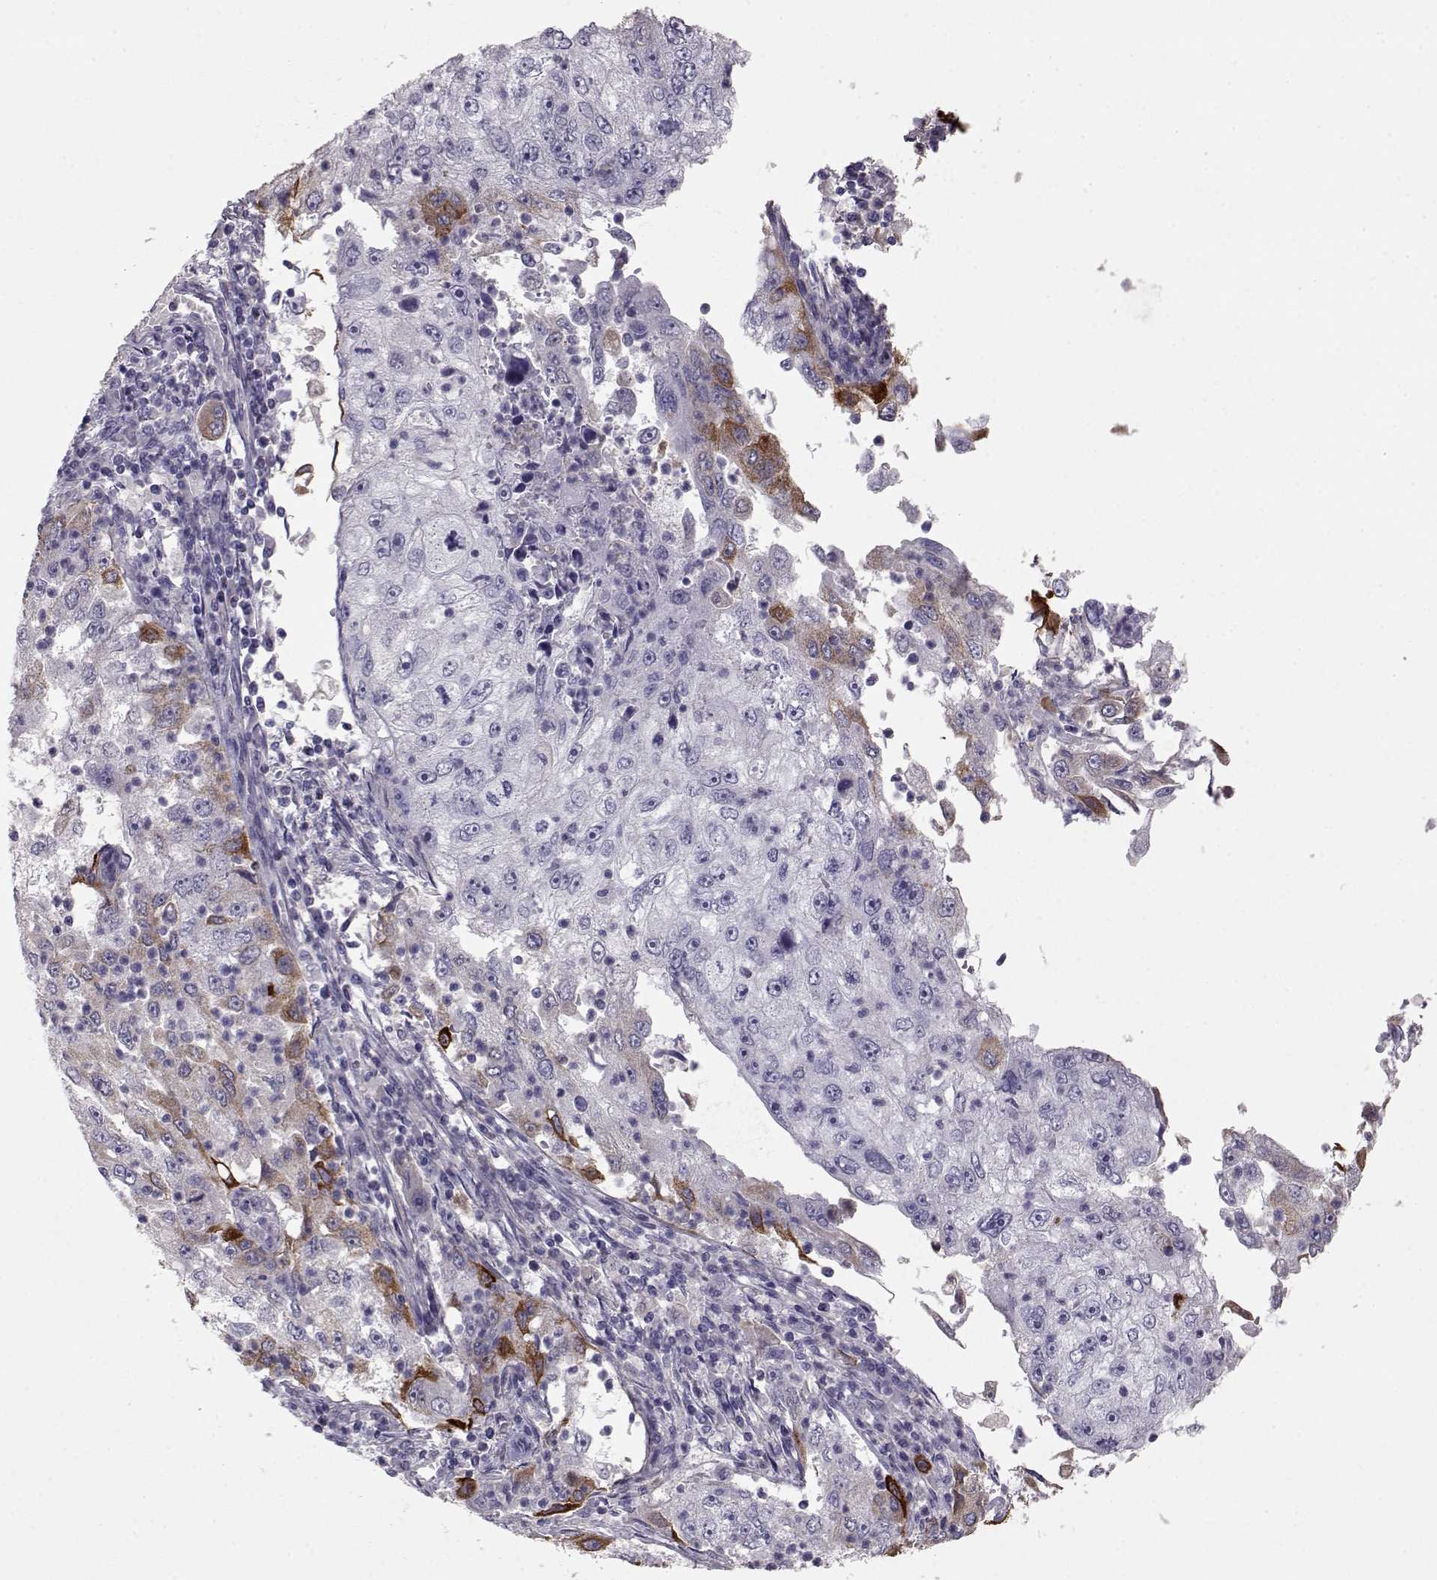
{"staining": {"intensity": "strong", "quantity": "<25%", "location": "cytoplasmic/membranous"}, "tissue": "cervical cancer", "cell_type": "Tumor cells", "image_type": "cancer", "snomed": [{"axis": "morphology", "description": "Squamous cell carcinoma, NOS"}, {"axis": "topography", "description": "Cervix"}], "caption": "Brown immunohistochemical staining in human cervical cancer (squamous cell carcinoma) shows strong cytoplasmic/membranous positivity in about <25% of tumor cells.", "gene": "LAMB3", "patient": {"sex": "female", "age": 36}}